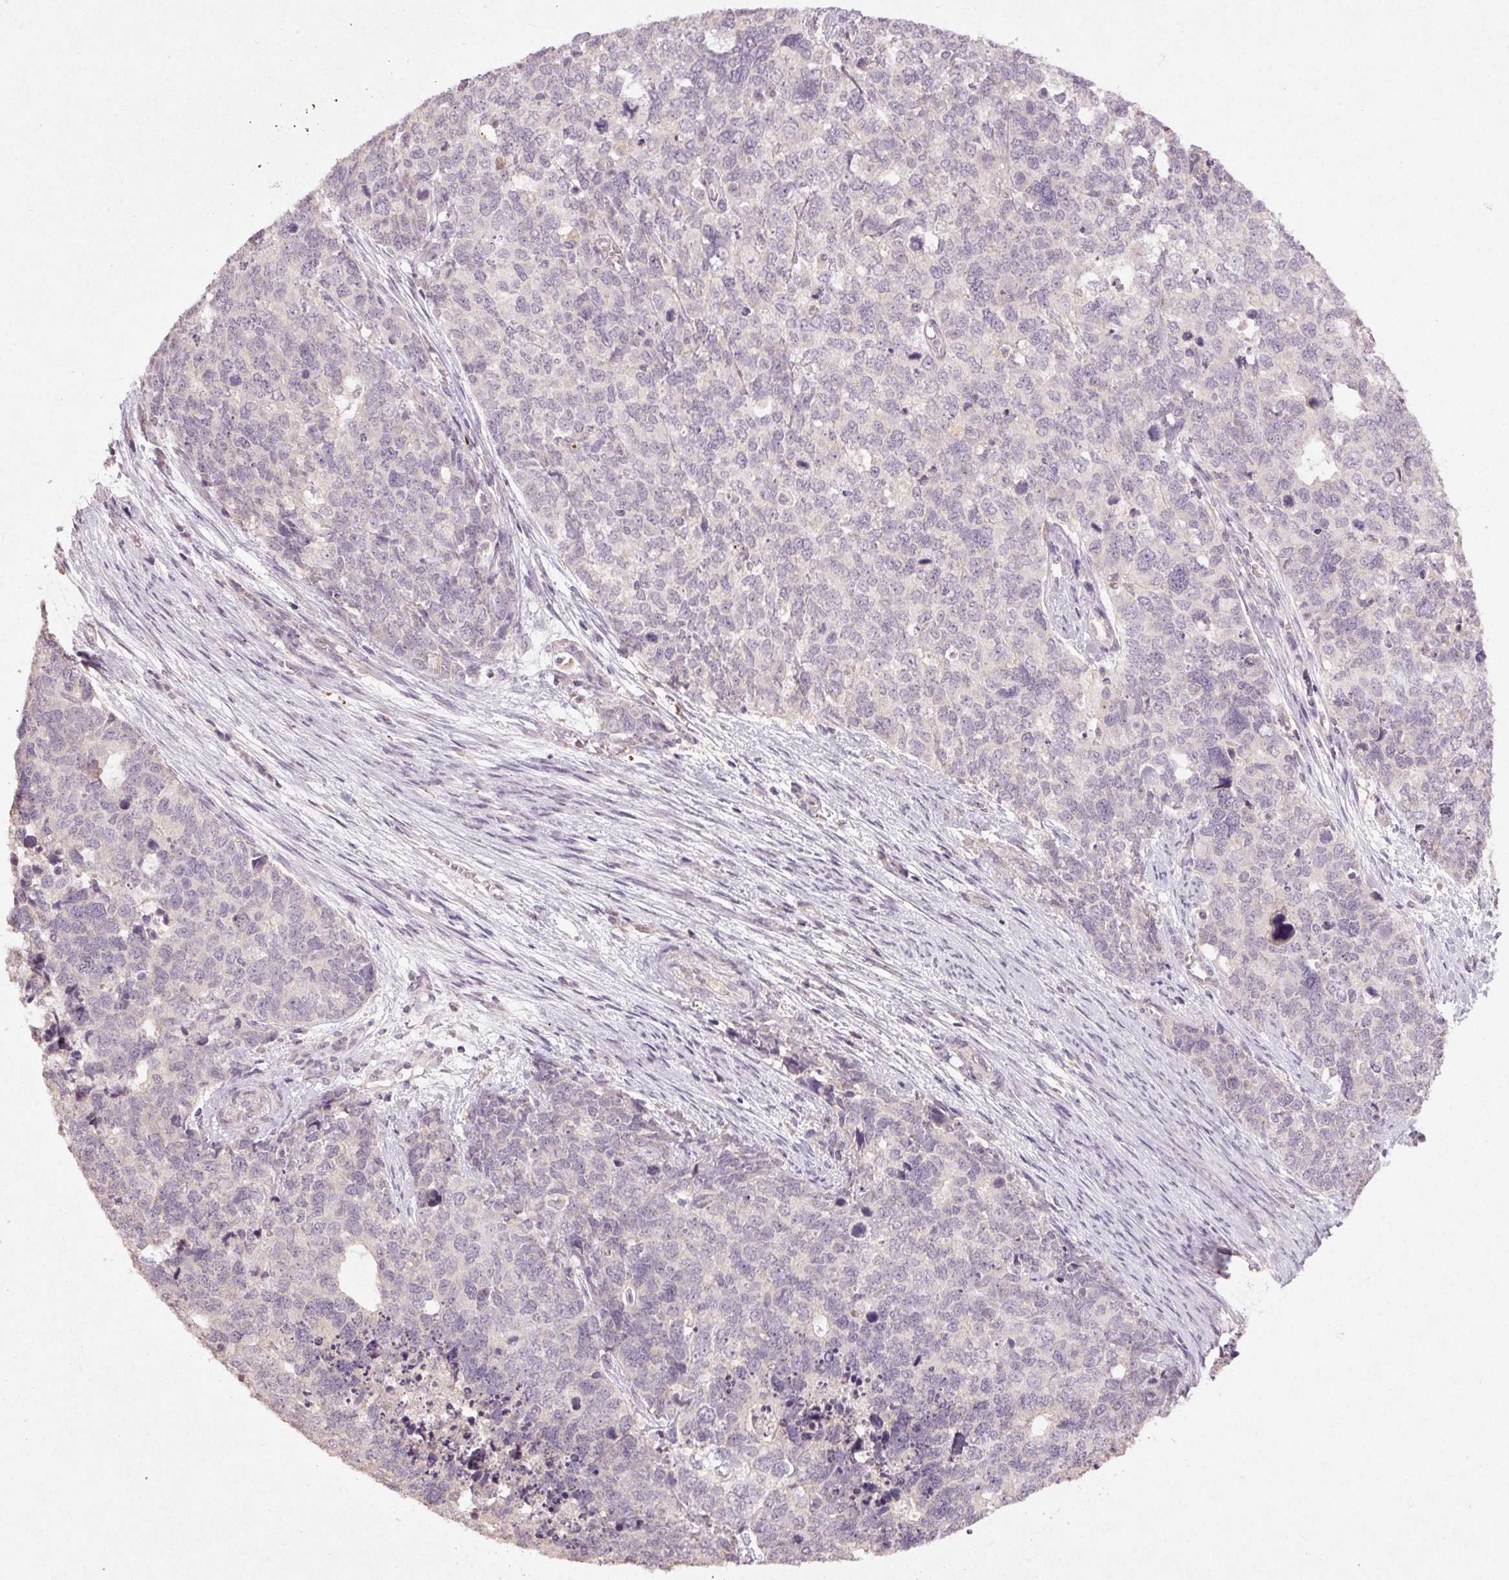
{"staining": {"intensity": "negative", "quantity": "none", "location": "none"}, "tissue": "cervical cancer", "cell_type": "Tumor cells", "image_type": "cancer", "snomed": [{"axis": "morphology", "description": "Squamous cell carcinoma, NOS"}, {"axis": "topography", "description": "Cervix"}], "caption": "Tumor cells are negative for protein expression in human cervical cancer.", "gene": "KLRC3", "patient": {"sex": "female", "age": 63}}